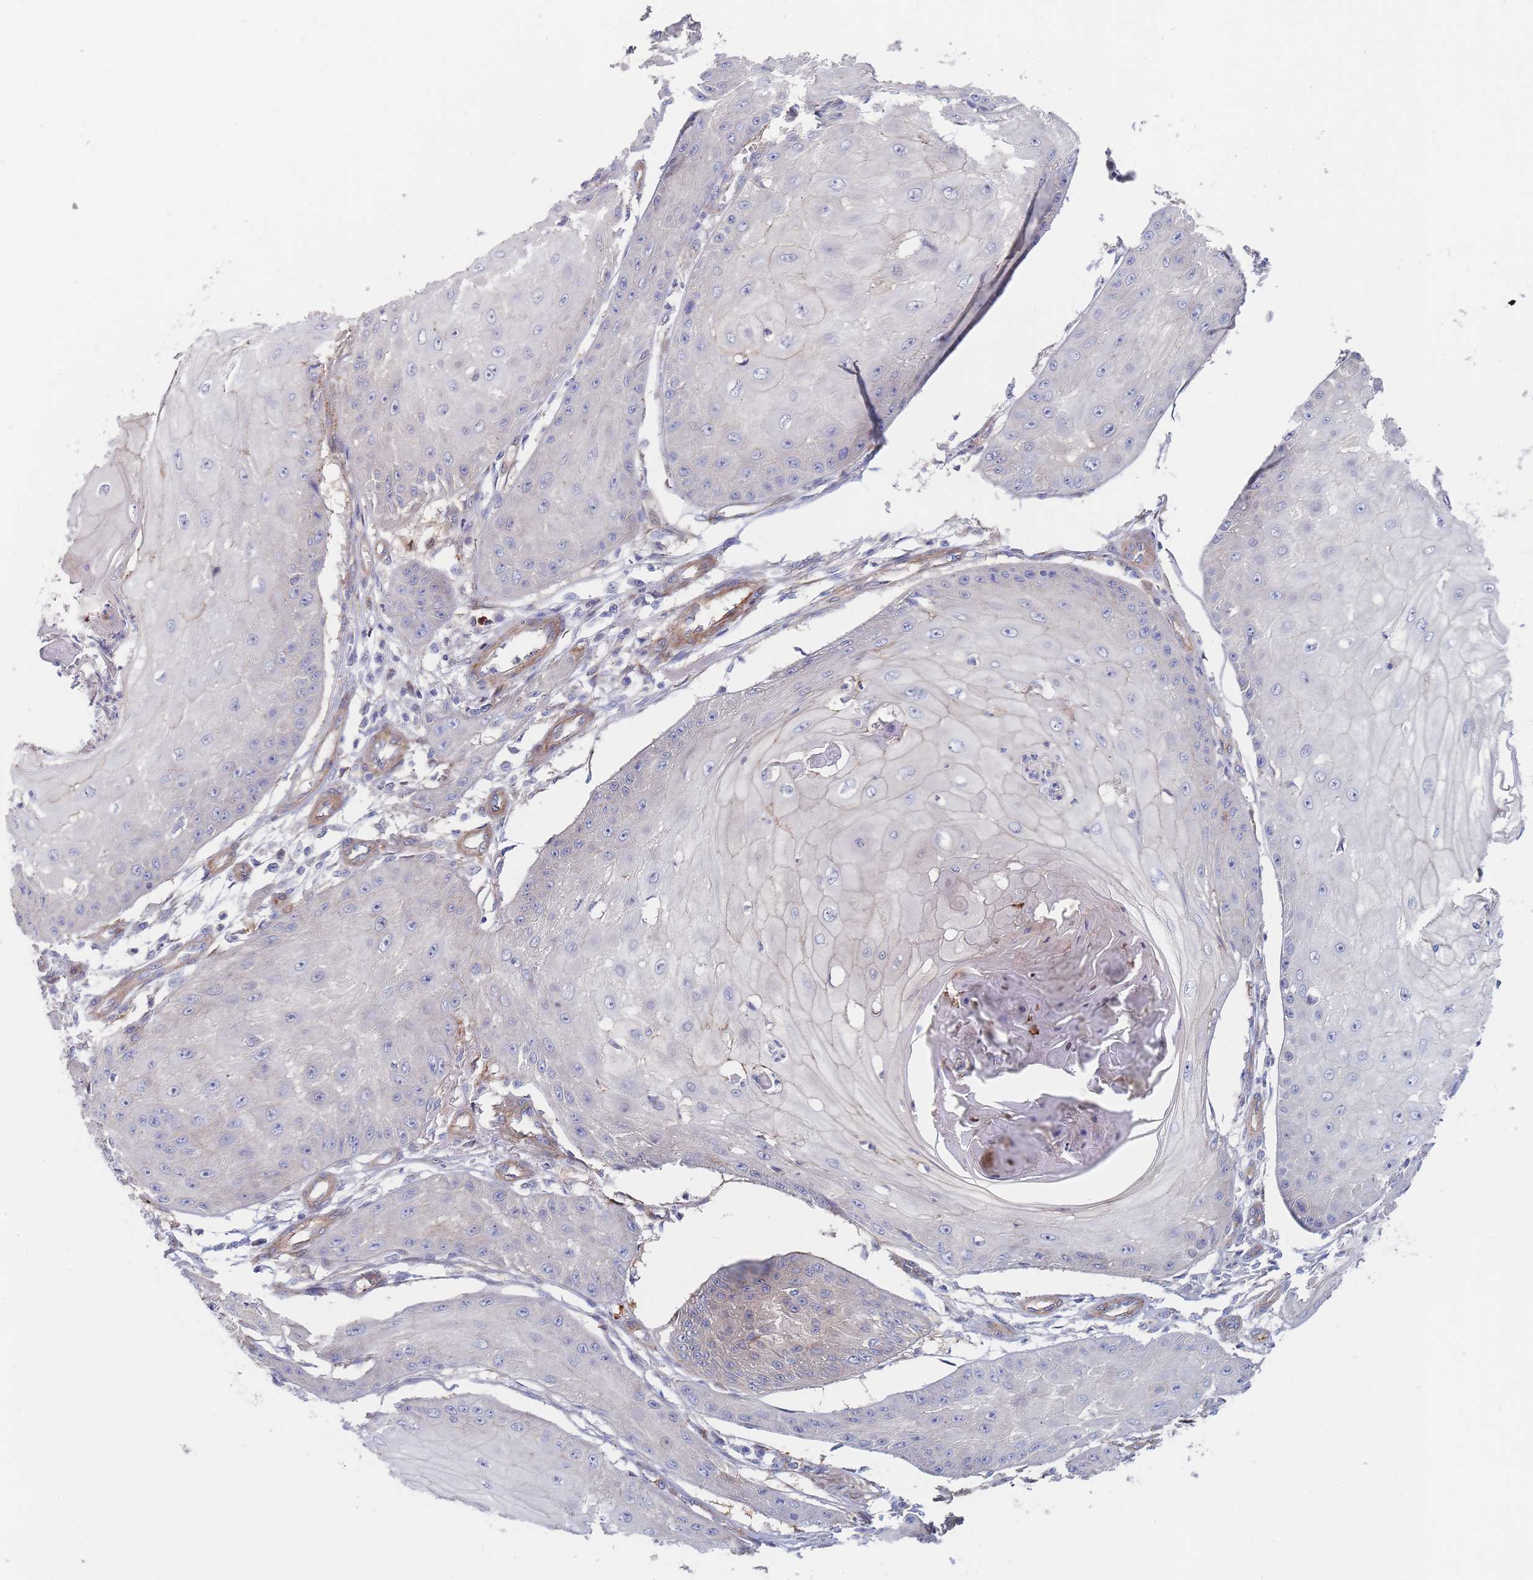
{"staining": {"intensity": "negative", "quantity": "none", "location": "none"}, "tissue": "skin cancer", "cell_type": "Tumor cells", "image_type": "cancer", "snomed": [{"axis": "morphology", "description": "Squamous cell carcinoma, NOS"}, {"axis": "topography", "description": "Skin"}], "caption": "Tumor cells are negative for brown protein staining in squamous cell carcinoma (skin).", "gene": "G6PC1", "patient": {"sex": "male", "age": 70}}